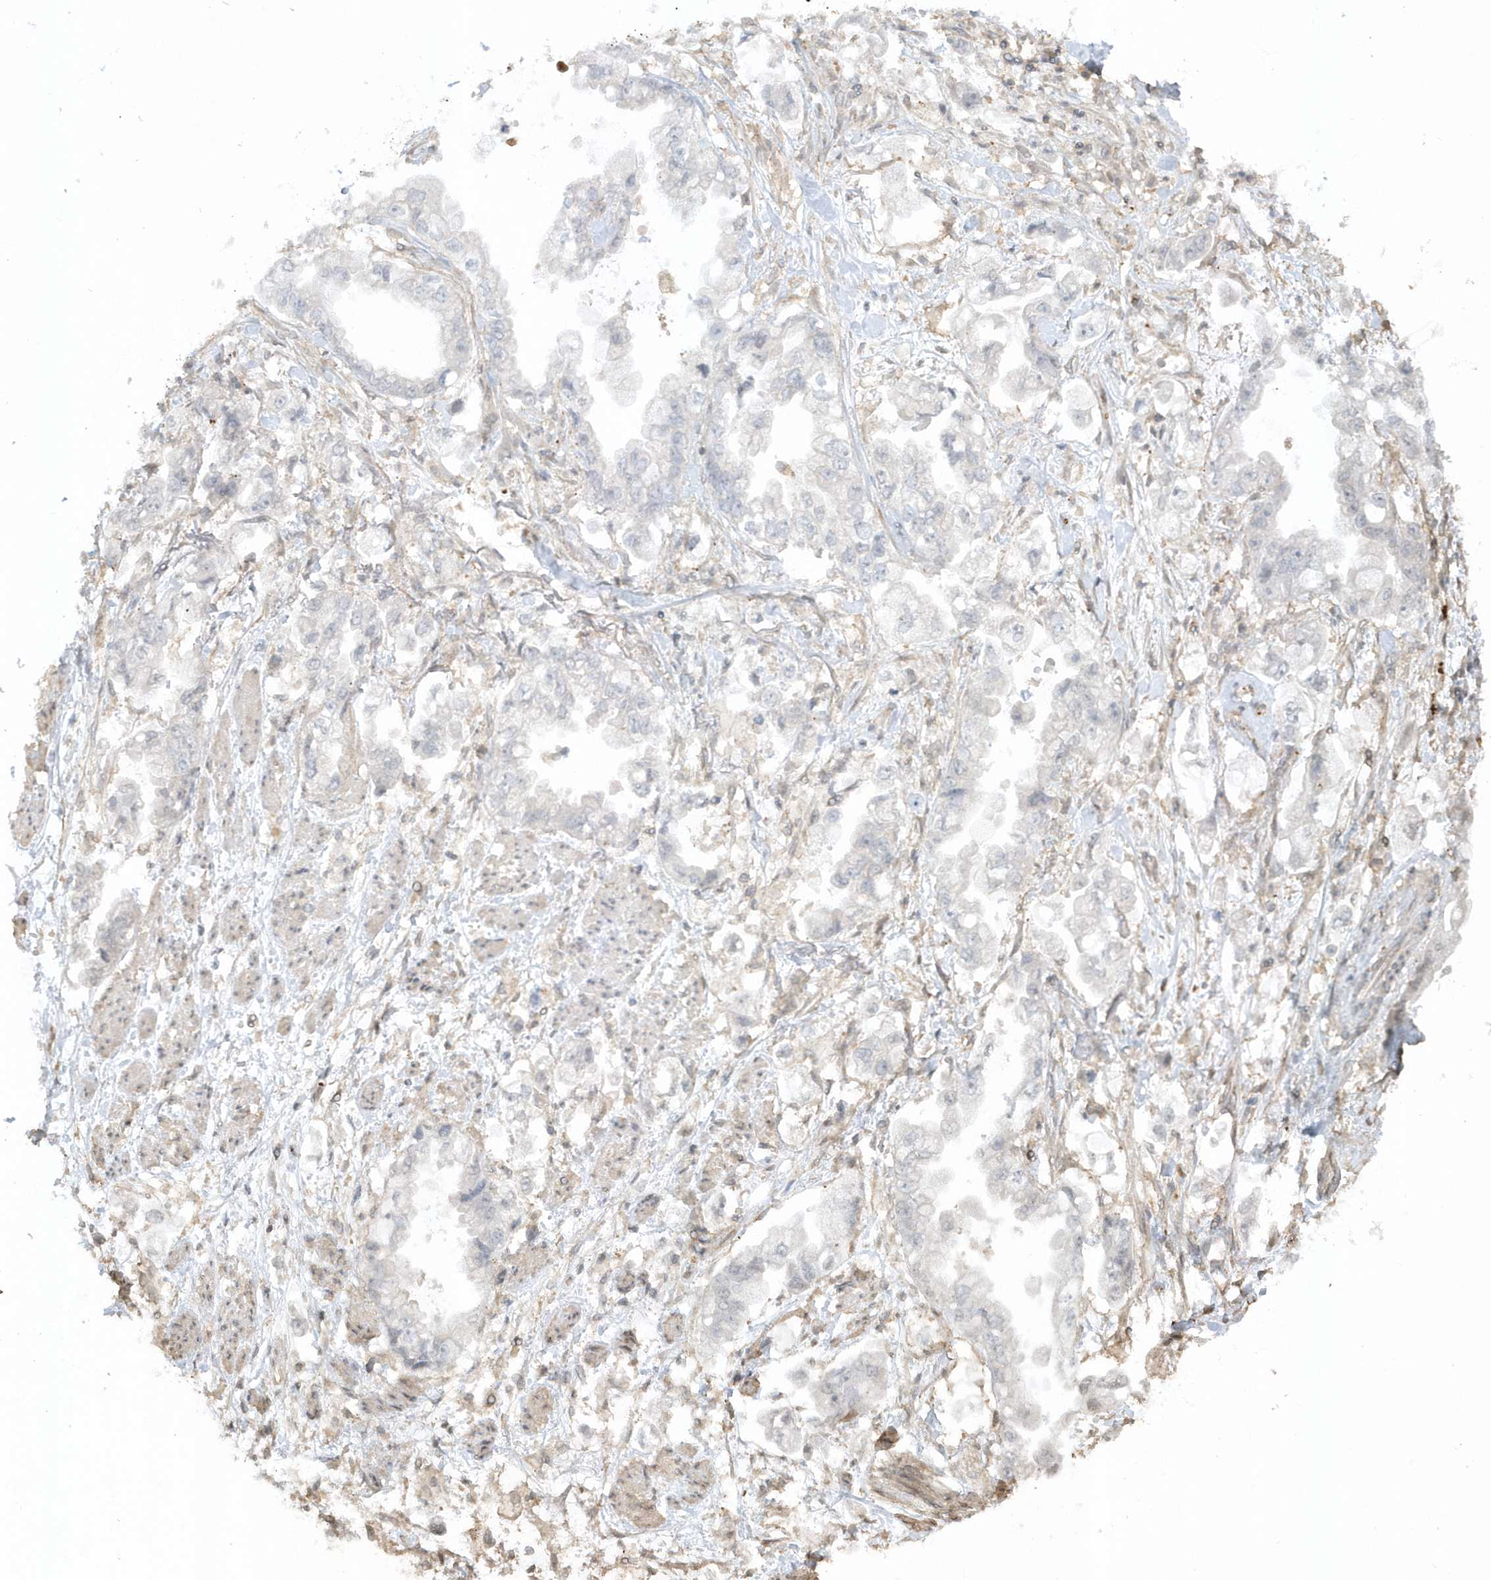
{"staining": {"intensity": "negative", "quantity": "none", "location": "none"}, "tissue": "stomach cancer", "cell_type": "Tumor cells", "image_type": "cancer", "snomed": [{"axis": "morphology", "description": "Adenocarcinoma, NOS"}, {"axis": "topography", "description": "Stomach"}], "caption": "An immunohistochemistry (IHC) photomicrograph of stomach adenocarcinoma is shown. There is no staining in tumor cells of stomach adenocarcinoma.", "gene": "BSN", "patient": {"sex": "male", "age": 62}}